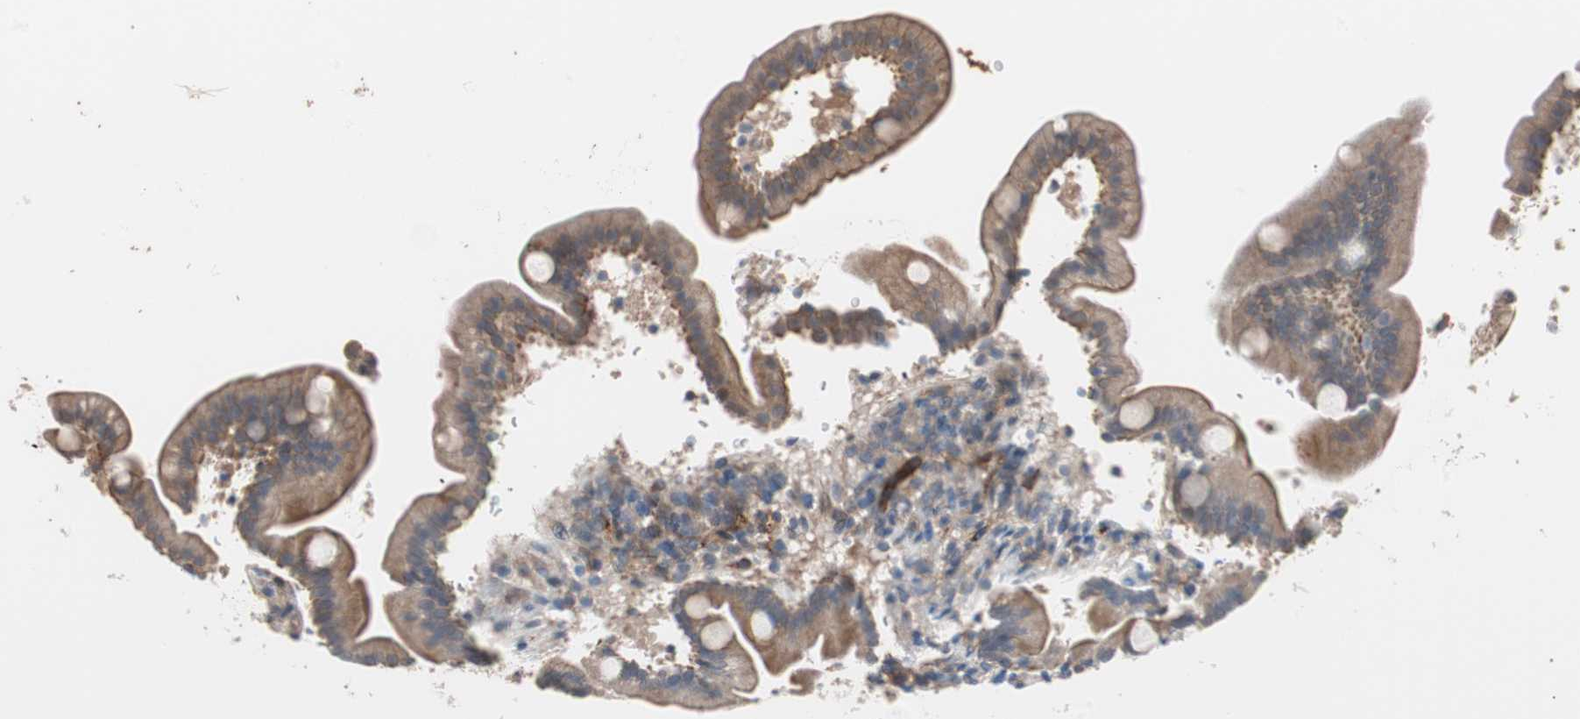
{"staining": {"intensity": "moderate", "quantity": ">75%", "location": "cytoplasmic/membranous"}, "tissue": "duodenum", "cell_type": "Glandular cells", "image_type": "normal", "snomed": [{"axis": "morphology", "description": "Normal tissue, NOS"}, {"axis": "topography", "description": "Duodenum"}], "caption": "Immunohistochemistry (IHC) staining of normal duodenum, which reveals medium levels of moderate cytoplasmic/membranous staining in about >75% of glandular cells indicating moderate cytoplasmic/membranous protein positivity. The staining was performed using DAB (brown) for protein detection and nuclei were counterstained in hematoxylin (blue).", "gene": "SMG1", "patient": {"sex": "male", "age": 54}}